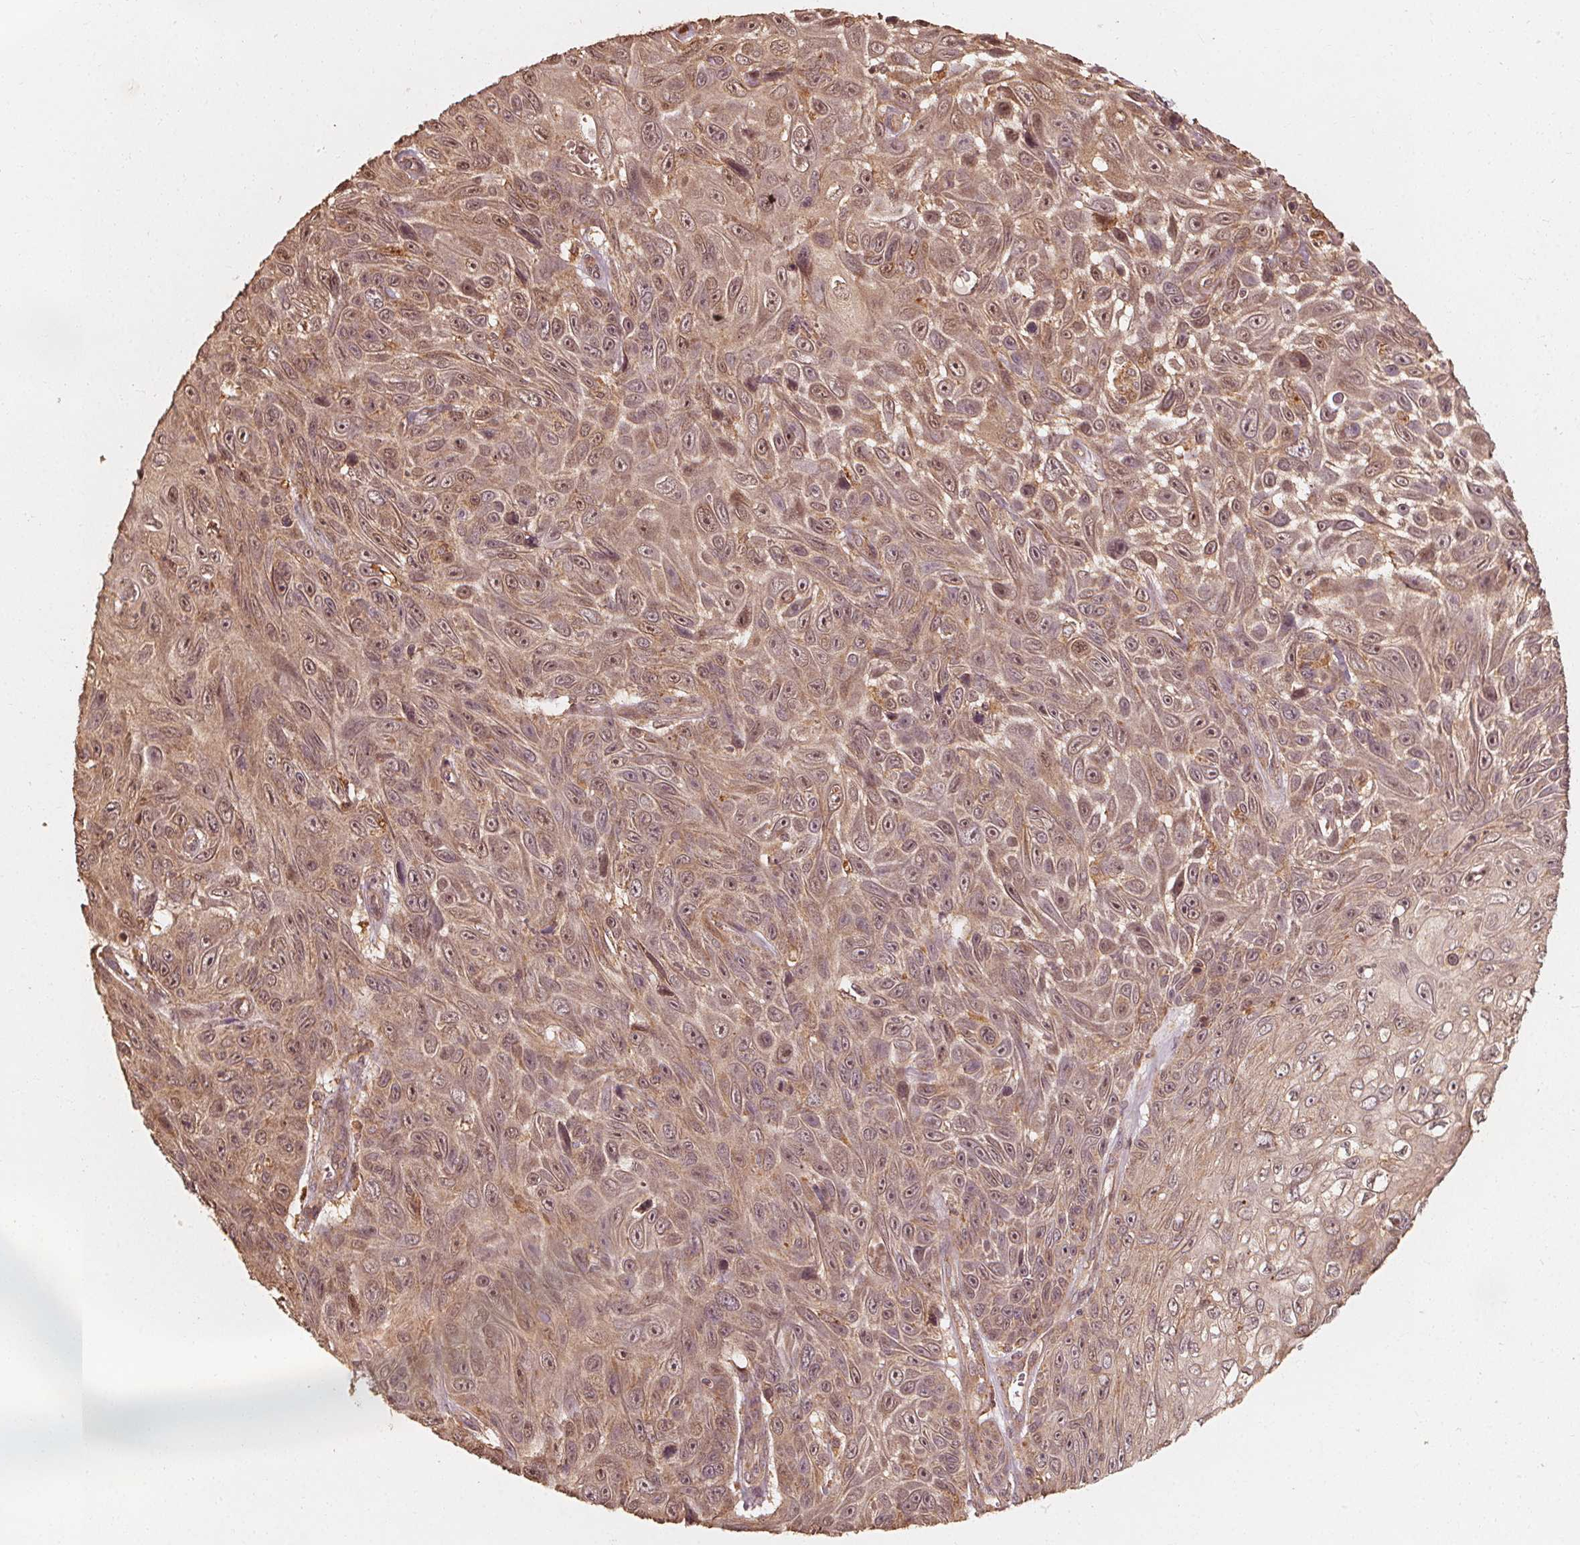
{"staining": {"intensity": "weak", "quantity": ">75%", "location": "cytoplasmic/membranous,nuclear"}, "tissue": "skin cancer", "cell_type": "Tumor cells", "image_type": "cancer", "snomed": [{"axis": "morphology", "description": "Squamous cell carcinoma, NOS"}, {"axis": "topography", "description": "Skin"}], "caption": "Skin cancer stained with IHC demonstrates weak cytoplasmic/membranous and nuclear positivity in approximately >75% of tumor cells.", "gene": "NPC1", "patient": {"sex": "male", "age": 82}}